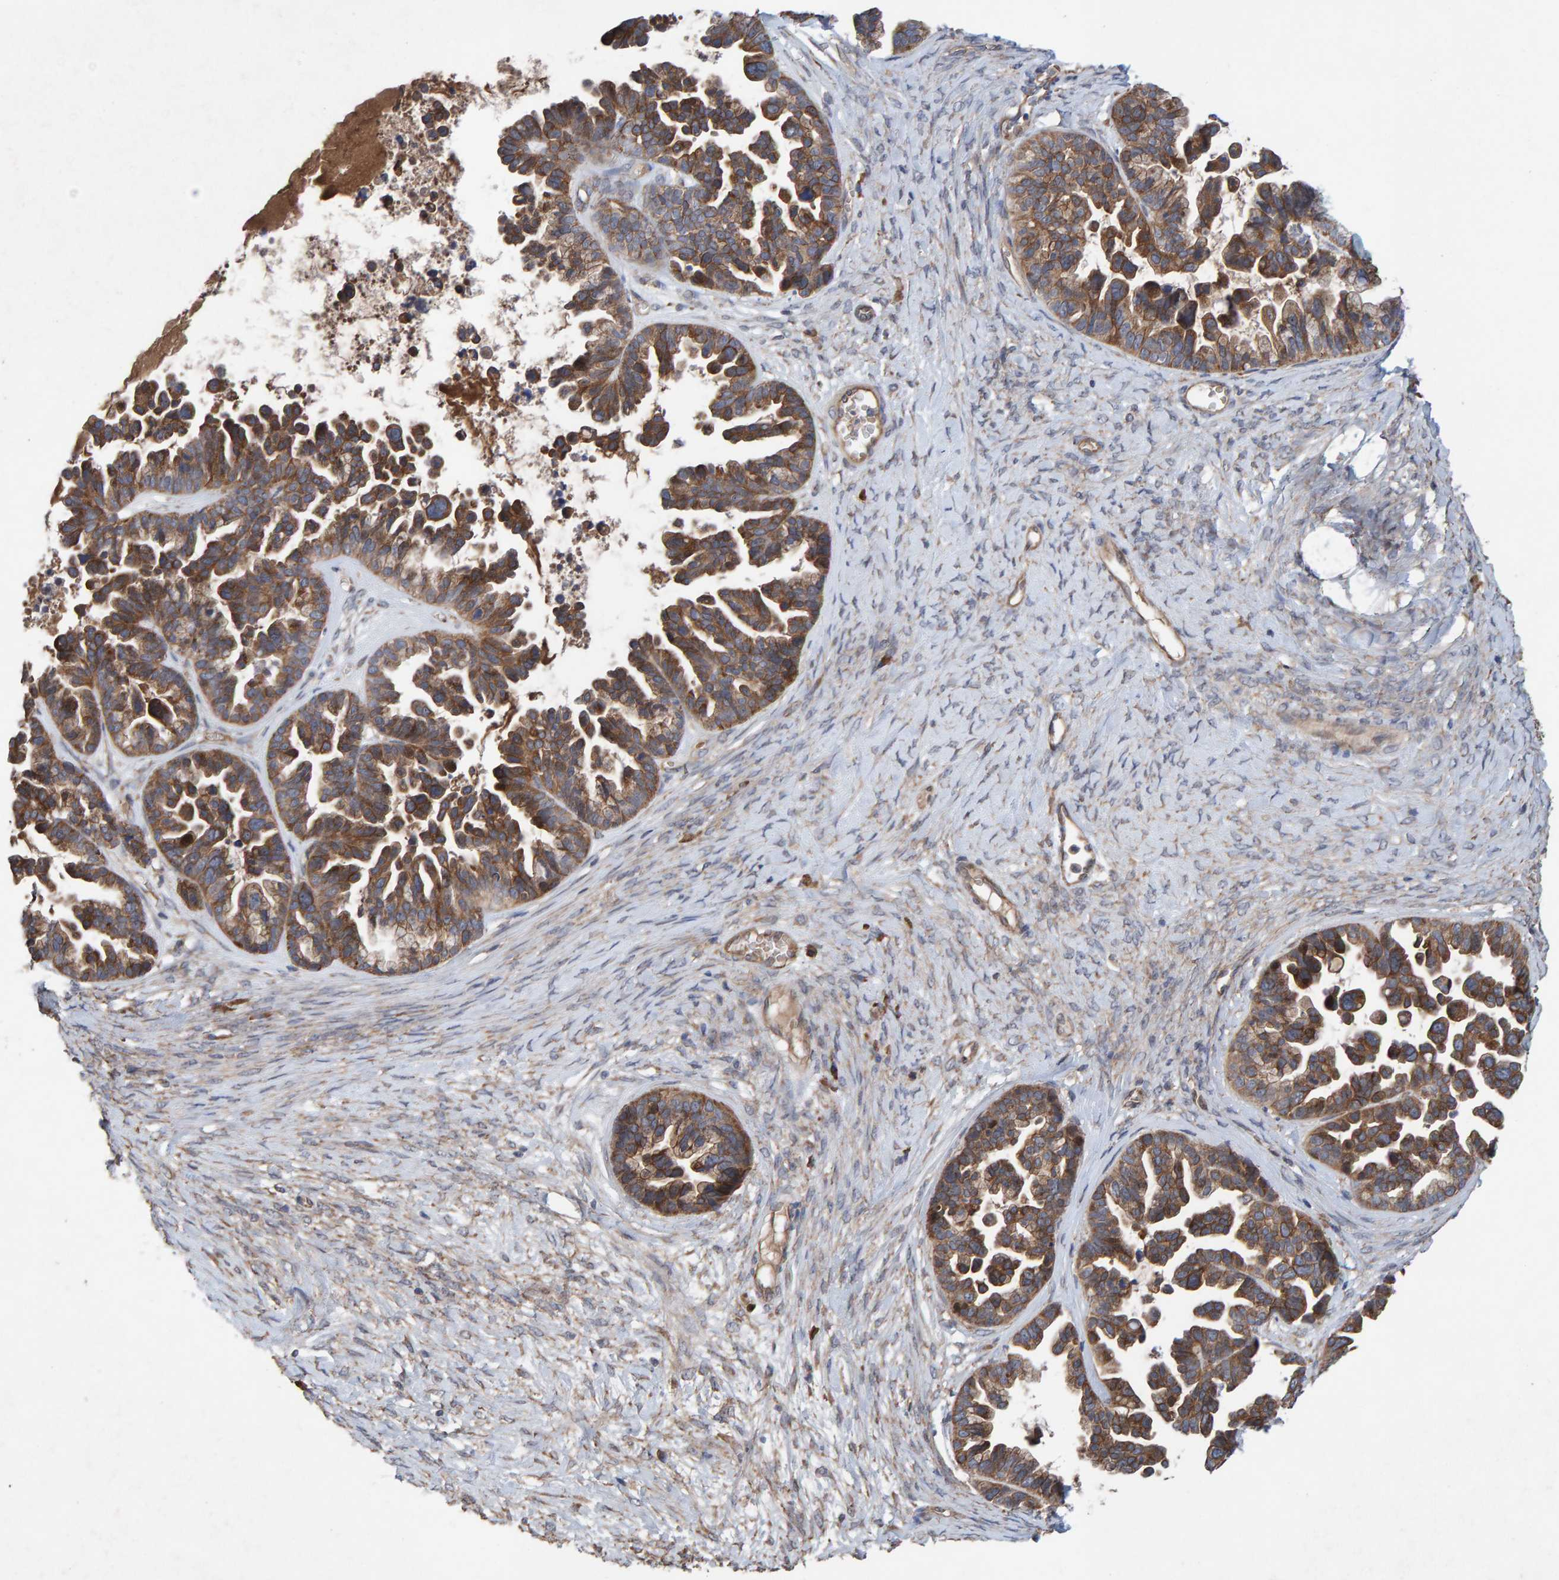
{"staining": {"intensity": "moderate", "quantity": ">75%", "location": "cytoplasmic/membranous"}, "tissue": "ovarian cancer", "cell_type": "Tumor cells", "image_type": "cancer", "snomed": [{"axis": "morphology", "description": "Cystadenocarcinoma, serous, NOS"}, {"axis": "topography", "description": "Ovary"}], "caption": "The image displays a brown stain indicating the presence of a protein in the cytoplasmic/membranous of tumor cells in serous cystadenocarcinoma (ovarian). (DAB (3,3'-diaminobenzidine) IHC, brown staining for protein, blue staining for nuclei).", "gene": "LRSAM1", "patient": {"sex": "female", "age": 56}}